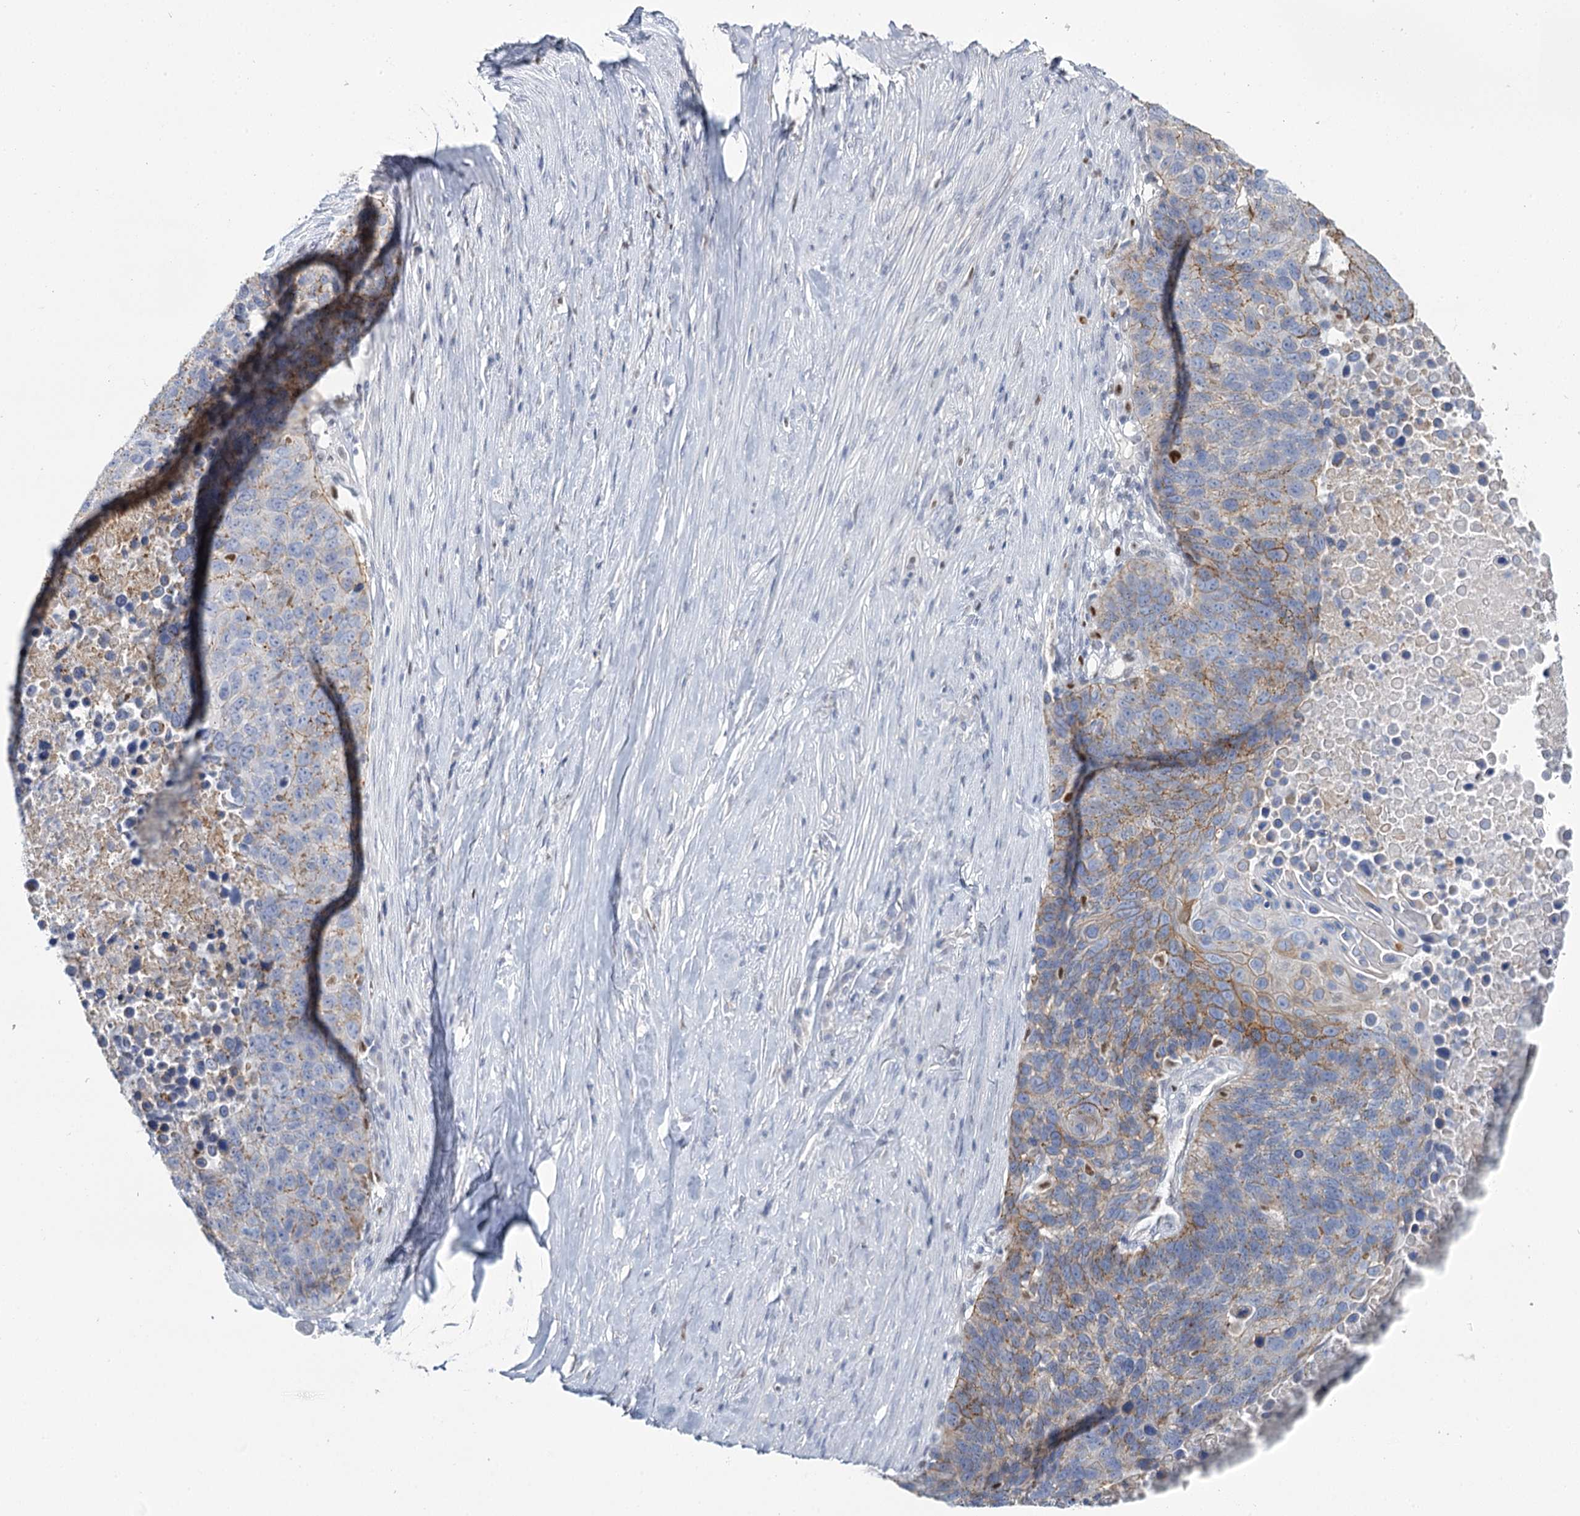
{"staining": {"intensity": "moderate", "quantity": "25%-75%", "location": "cytoplasmic/membranous"}, "tissue": "lung cancer", "cell_type": "Tumor cells", "image_type": "cancer", "snomed": [{"axis": "morphology", "description": "Normal tissue, NOS"}, {"axis": "morphology", "description": "Squamous cell carcinoma, NOS"}, {"axis": "topography", "description": "Lymph node"}, {"axis": "topography", "description": "Lung"}], "caption": "Tumor cells demonstrate moderate cytoplasmic/membranous positivity in approximately 25%-75% of cells in lung squamous cell carcinoma.", "gene": "IGSF3", "patient": {"sex": "male", "age": 66}}